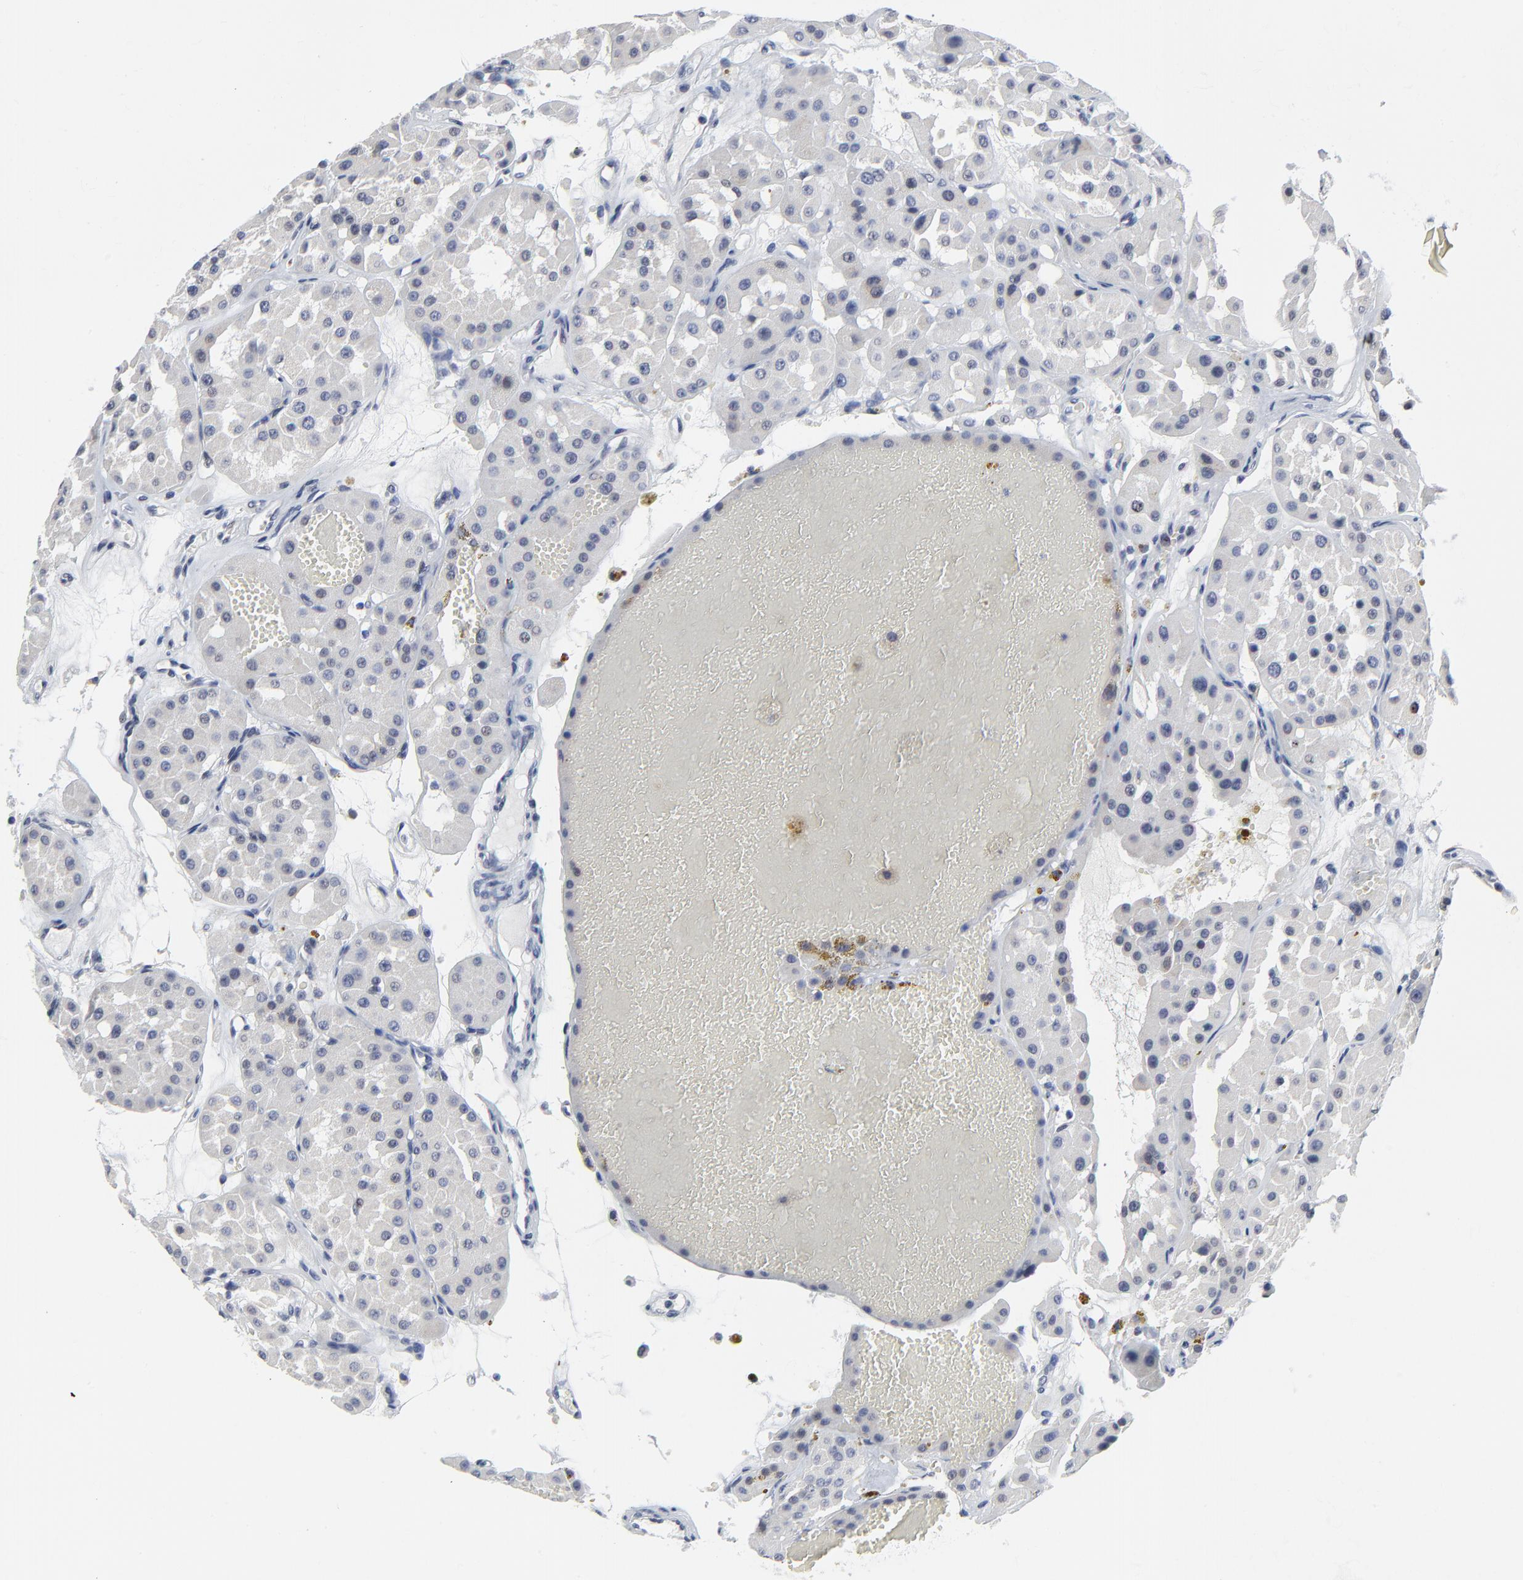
{"staining": {"intensity": "negative", "quantity": "none", "location": "none"}, "tissue": "renal cancer", "cell_type": "Tumor cells", "image_type": "cancer", "snomed": [{"axis": "morphology", "description": "Adenocarcinoma, uncertain malignant potential"}, {"axis": "topography", "description": "Kidney"}], "caption": "The image displays no staining of tumor cells in renal cancer (adenocarcinoma,  uncertain malignant potential).", "gene": "ZNF589", "patient": {"sex": "male", "age": 63}}